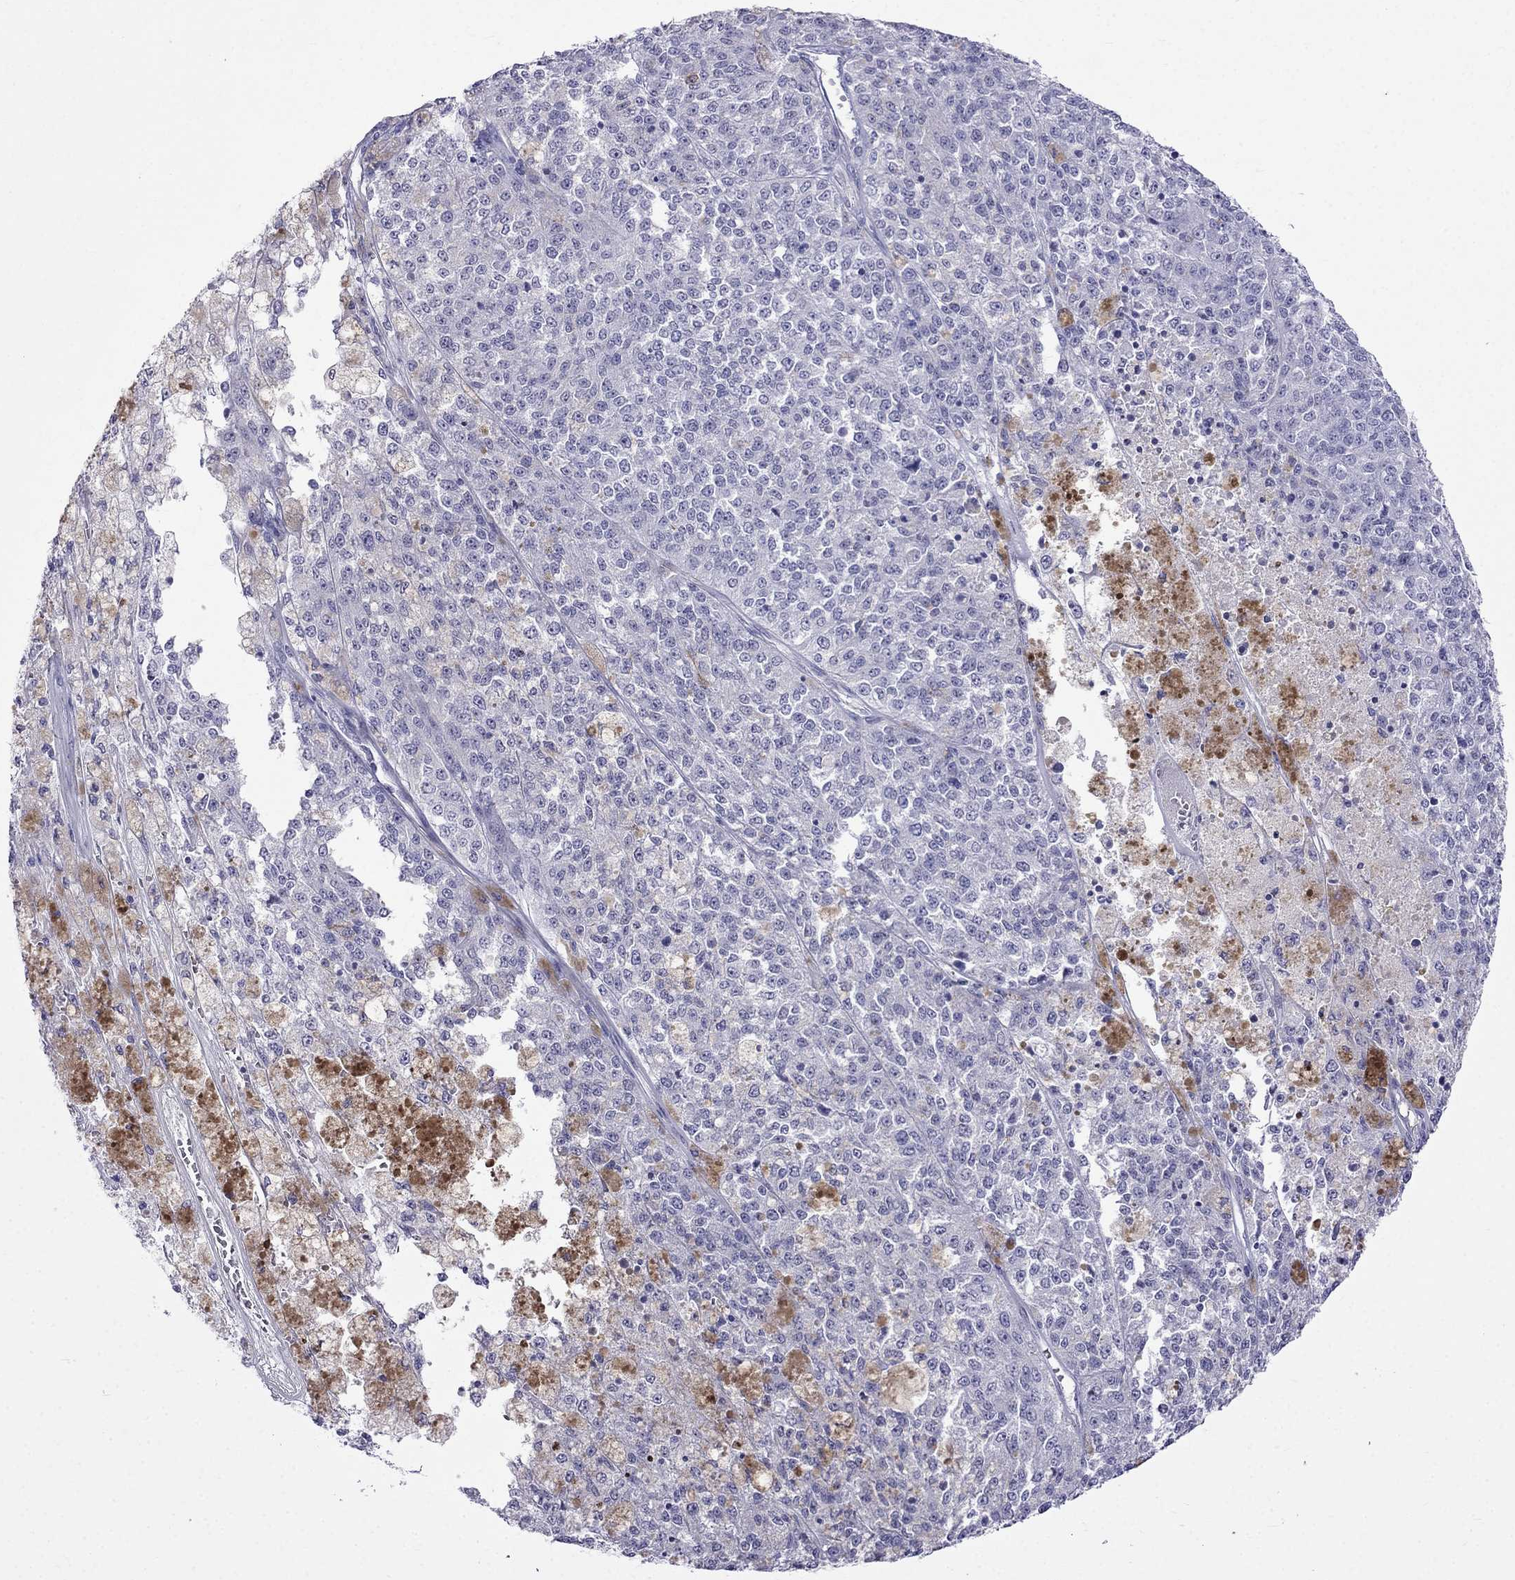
{"staining": {"intensity": "negative", "quantity": "none", "location": "none"}, "tissue": "melanoma", "cell_type": "Tumor cells", "image_type": "cancer", "snomed": [{"axis": "morphology", "description": "Malignant melanoma, Metastatic site"}, {"axis": "topography", "description": "Lymph node"}], "caption": "Human malignant melanoma (metastatic site) stained for a protein using immunohistochemistry shows no expression in tumor cells.", "gene": "MGP", "patient": {"sex": "female", "age": 64}}